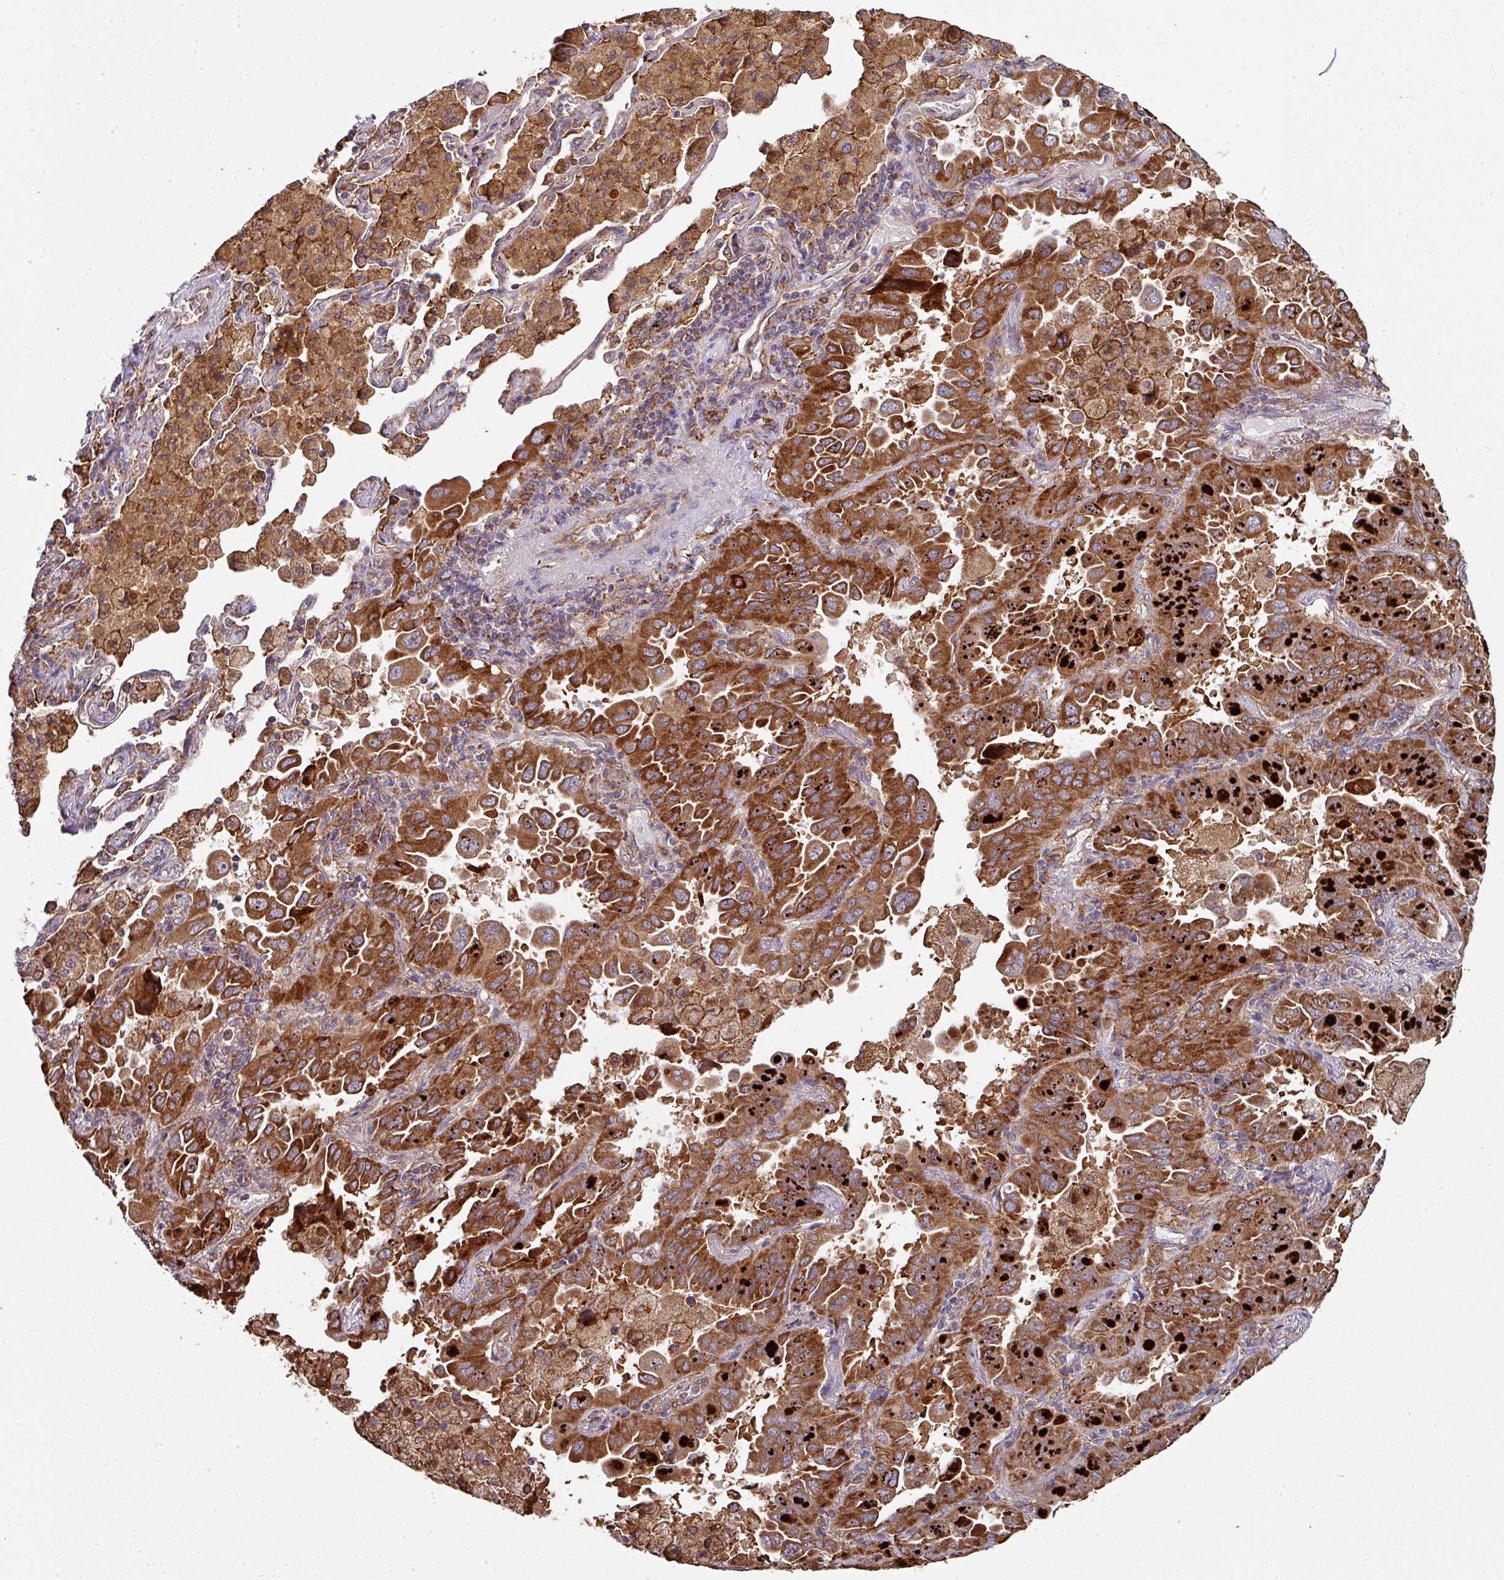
{"staining": {"intensity": "strong", "quantity": ">75%", "location": "cytoplasmic/membranous"}, "tissue": "lung cancer", "cell_type": "Tumor cells", "image_type": "cancer", "snomed": [{"axis": "morphology", "description": "Adenocarcinoma, NOS"}, {"axis": "topography", "description": "Lung"}], "caption": "Strong cytoplasmic/membranous positivity is present in approximately >75% of tumor cells in lung adenocarcinoma.", "gene": "FAT4", "patient": {"sex": "male", "age": 64}}